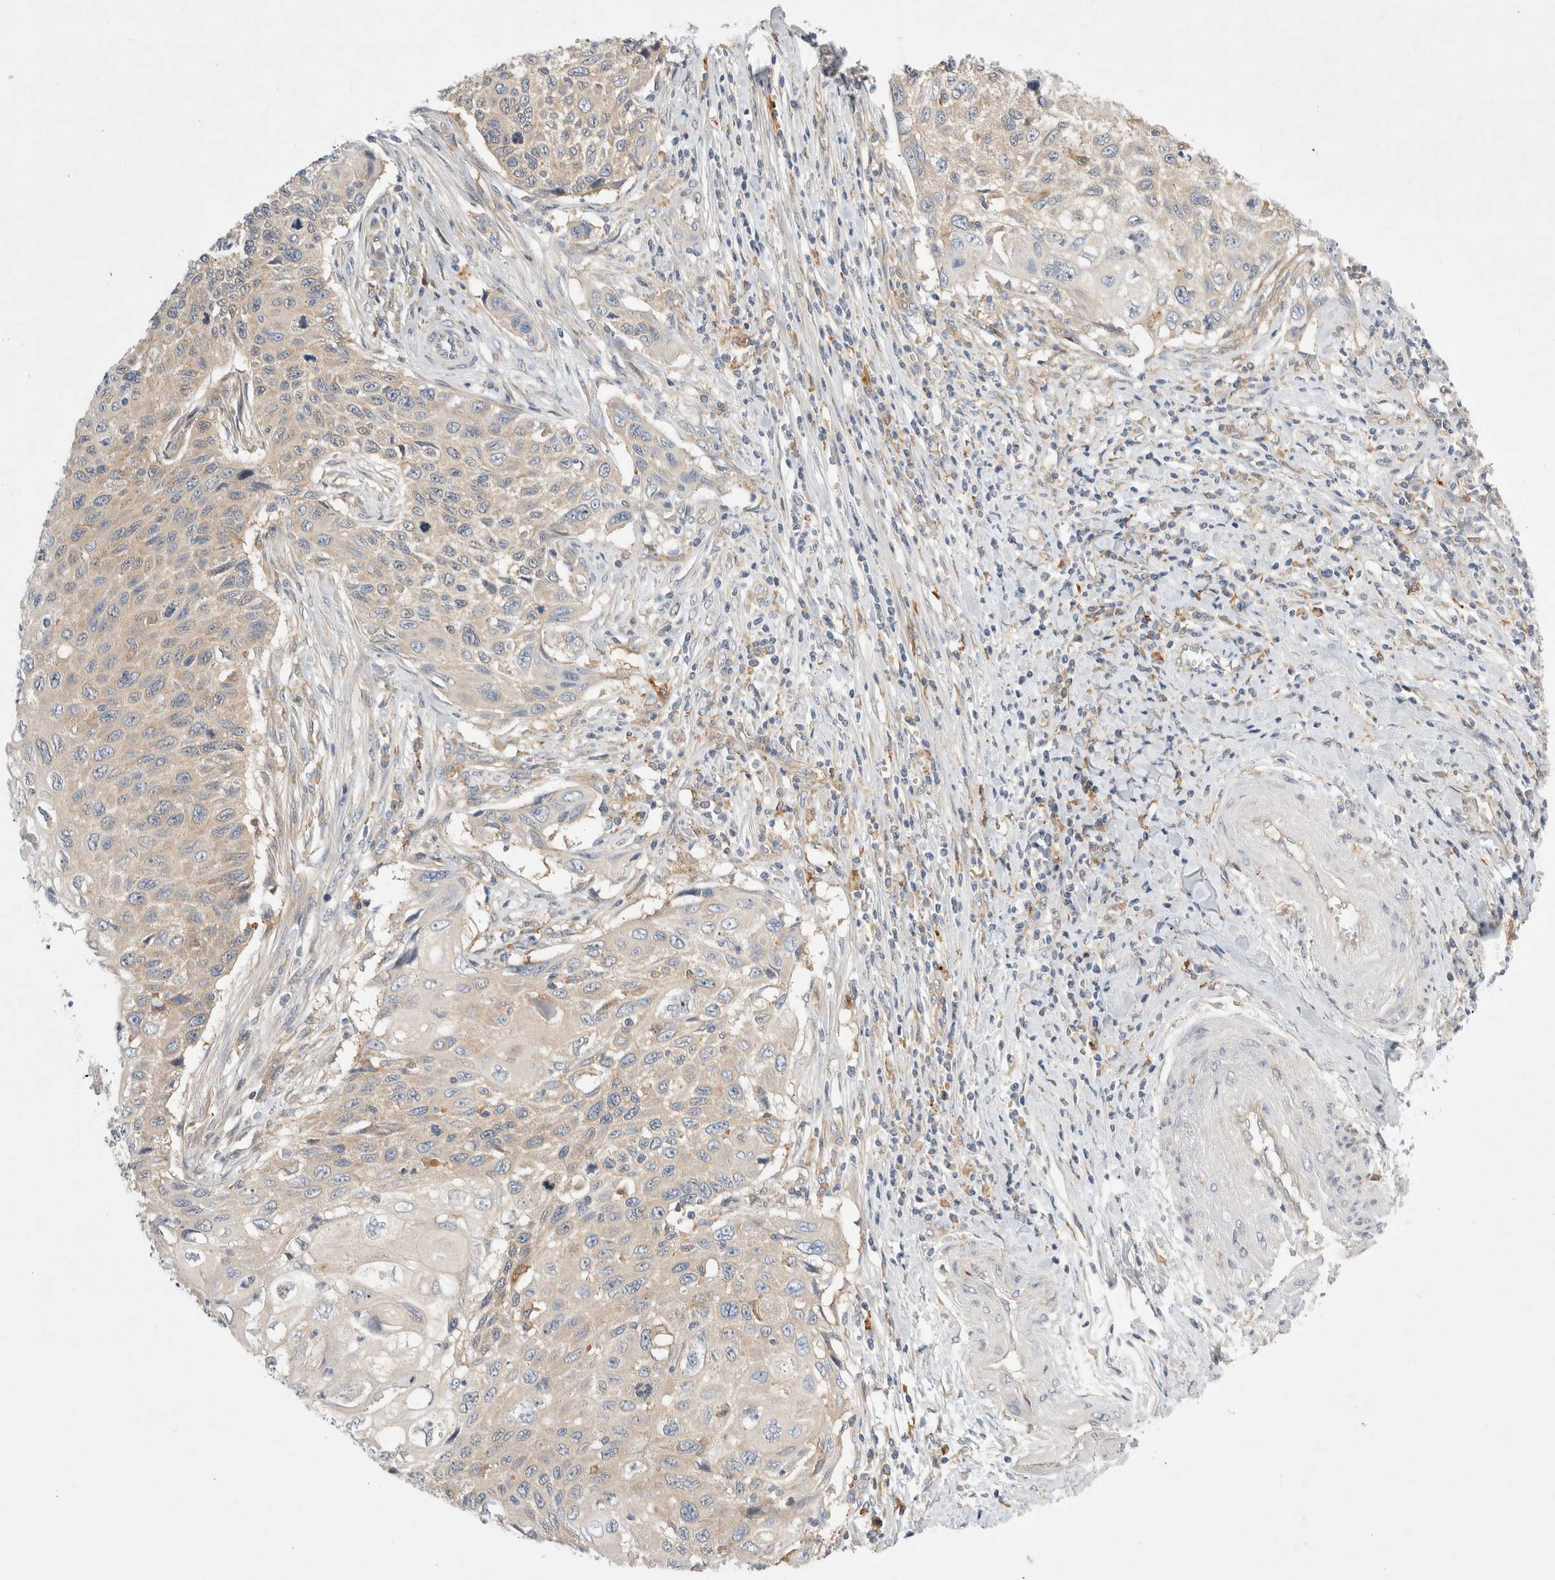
{"staining": {"intensity": "weak", "quantity": ">75%", "location": "cytoplasmic/membranous,nuclear"}, "tissue": "cervical cancer", "cell_type": "Tumor cells", "image_type": "cancer", "snomed": [{"axis": "morphology", "description": "Squamous cell carcinoma, NOS"}, {"axis": "topography", "description": "Cervix"}], "caption": "This histopathology image demonstrates immunohistochemistry (IHC) staining of human cervical cancer, with low weak cytoplasmic/membranous and nuclear positivity in approximately >75% of tumor cells.", "gene": "CDCA7L", "patient": {"sex": "female", "age": 70}}